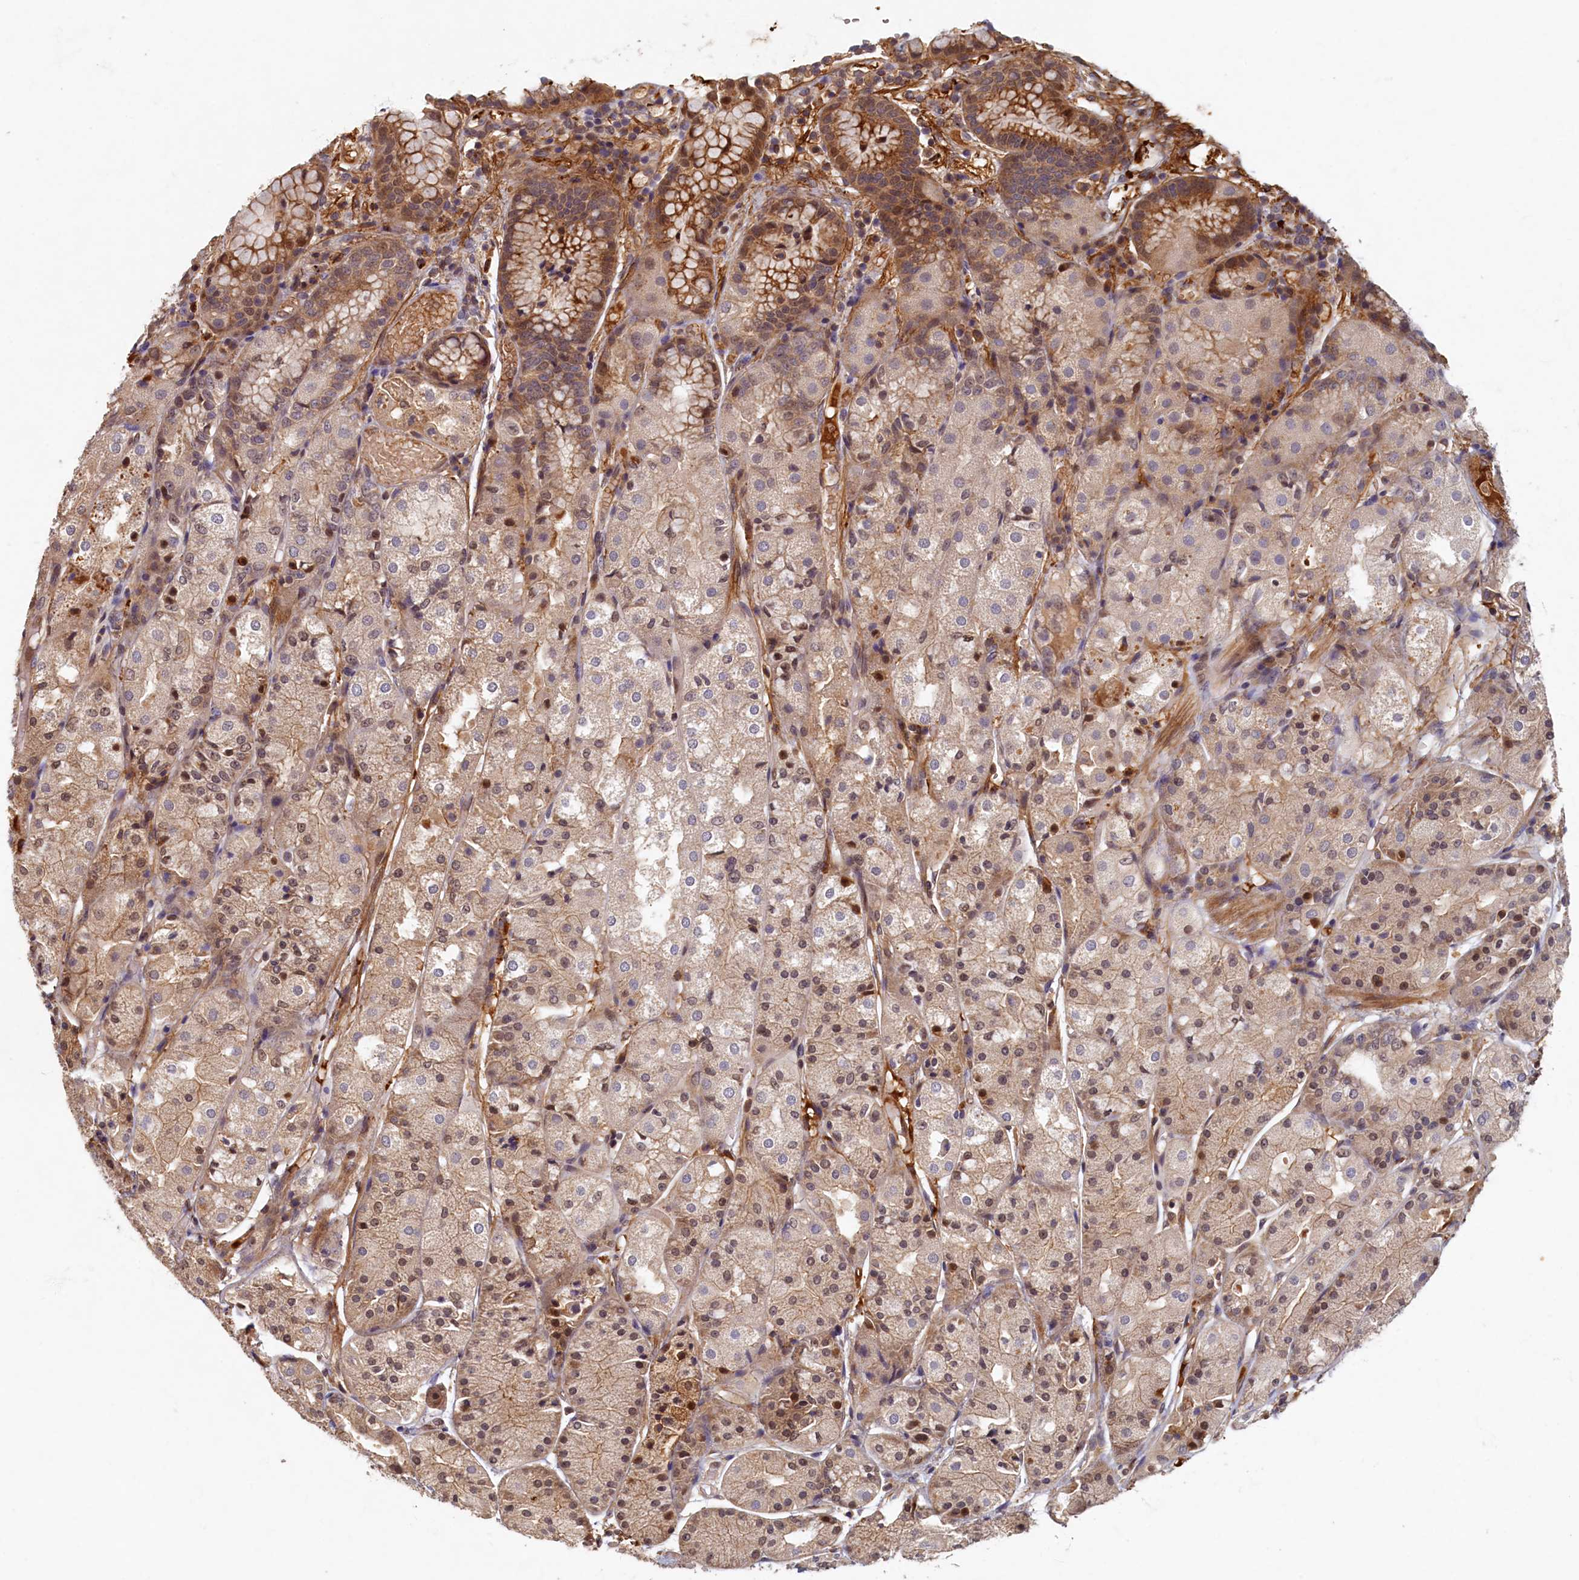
{"staining": {"intensity": "moderate", "quantity": "25%-75%", "location": "cytoplasmic/membranous,nuclear"}, "tissue": "stomach", "cell_type": "Glandular cells", "image_type": "normal", "snomed": [{"axis": "morphology", "description": "Normal tissue, NOS"}, {"axis": "topography", "description": "Stomach, upper"}], "caption": "Approximately 25%-75% of glandular cells in normal human stomach demonstrate moderate cytoplasmic/membranous,nuclear protein positivity as visualized by brown immunohistochemical staining.", "gene": "LCMT2", "patient": {"sex": "male", "age": 72}}